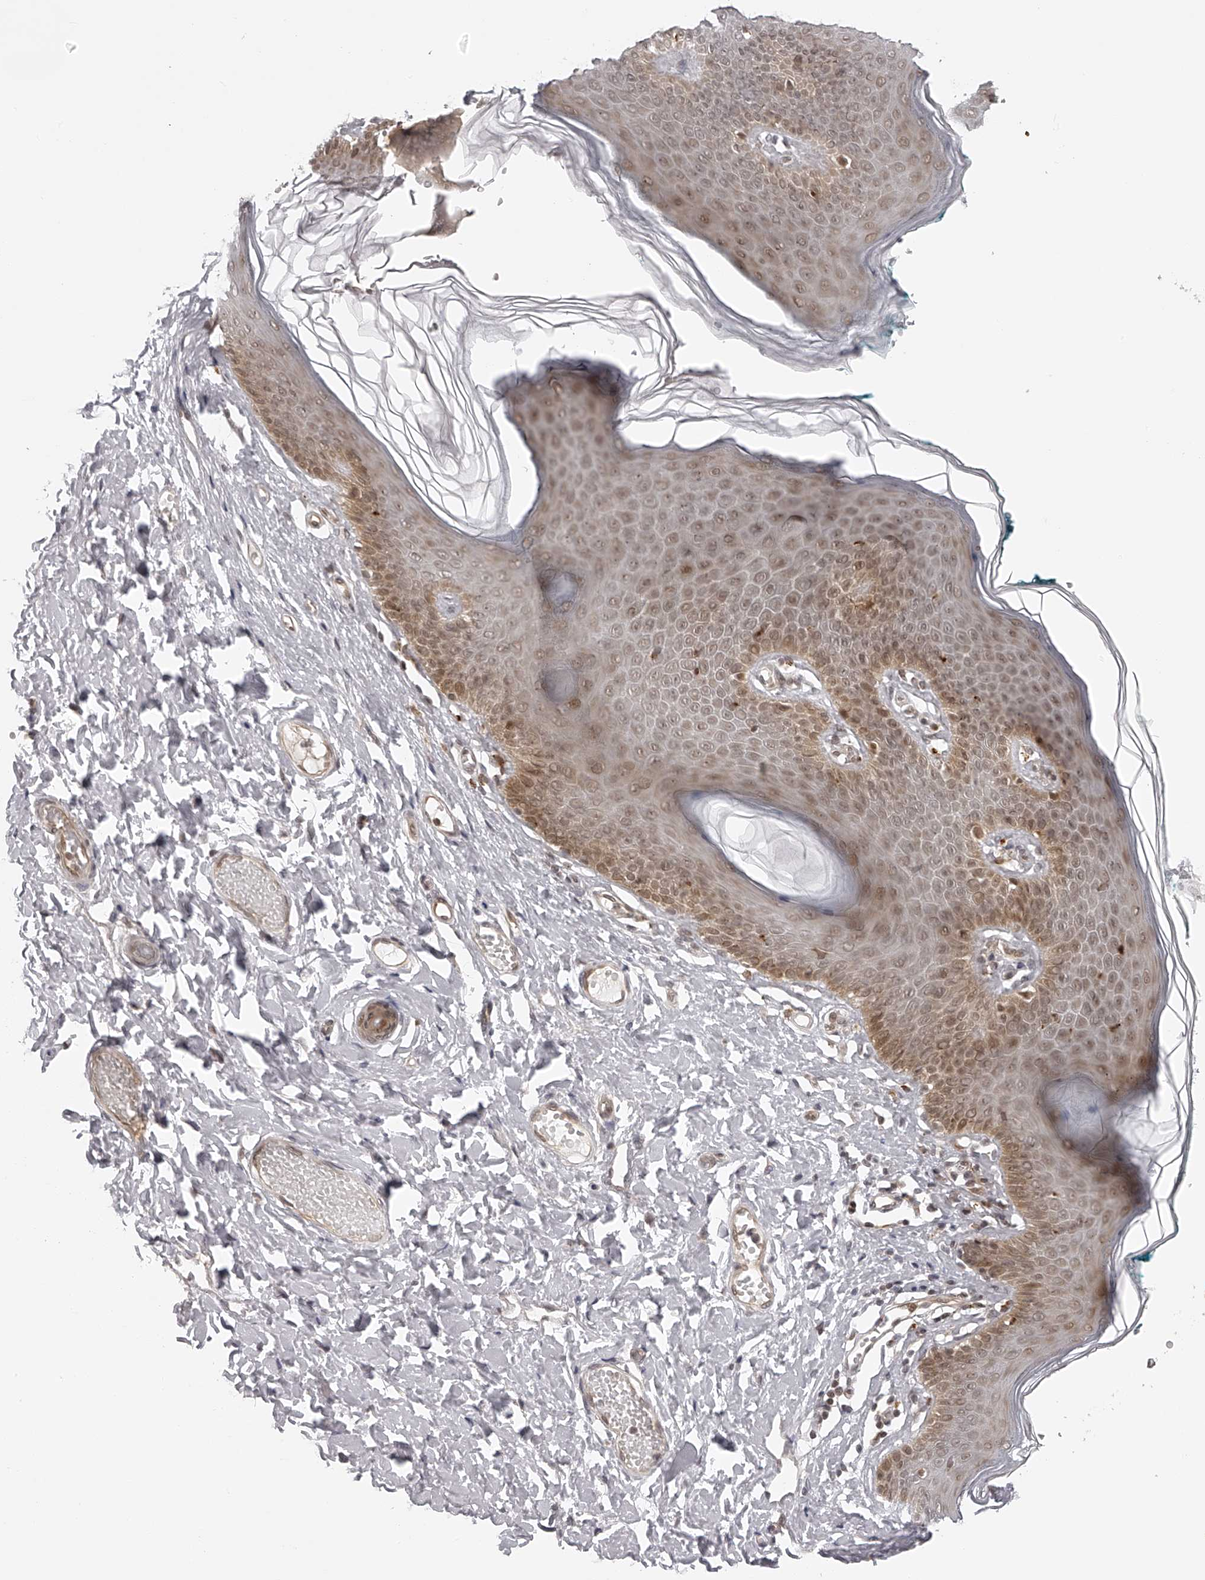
{"staining": {"intensity": "moderate", "quantity": "25%-75%", "location": "cytoplasmic/membranous,nuclear"}, "tissue": "skin", "cell_type": "Epidermal cells", "image_type": "normal", "snomed": [{"axis": "morphology", "description": "Normal tissue, NOS"}, {"axis": "morphology", "description": "Inflammation, NOS"}, {"axis": "topography", "description": "Vulva"}], "caption": "IHC micrograph of normal human skin stained for a protein (brown), which demonstrates medium levels of moderate cytoplasmic/membranous,nuclear staining in about 25%-75% of epidermal cells.", "gene": "ODF2L", "patient": {"sex": "female", "age": 84}}